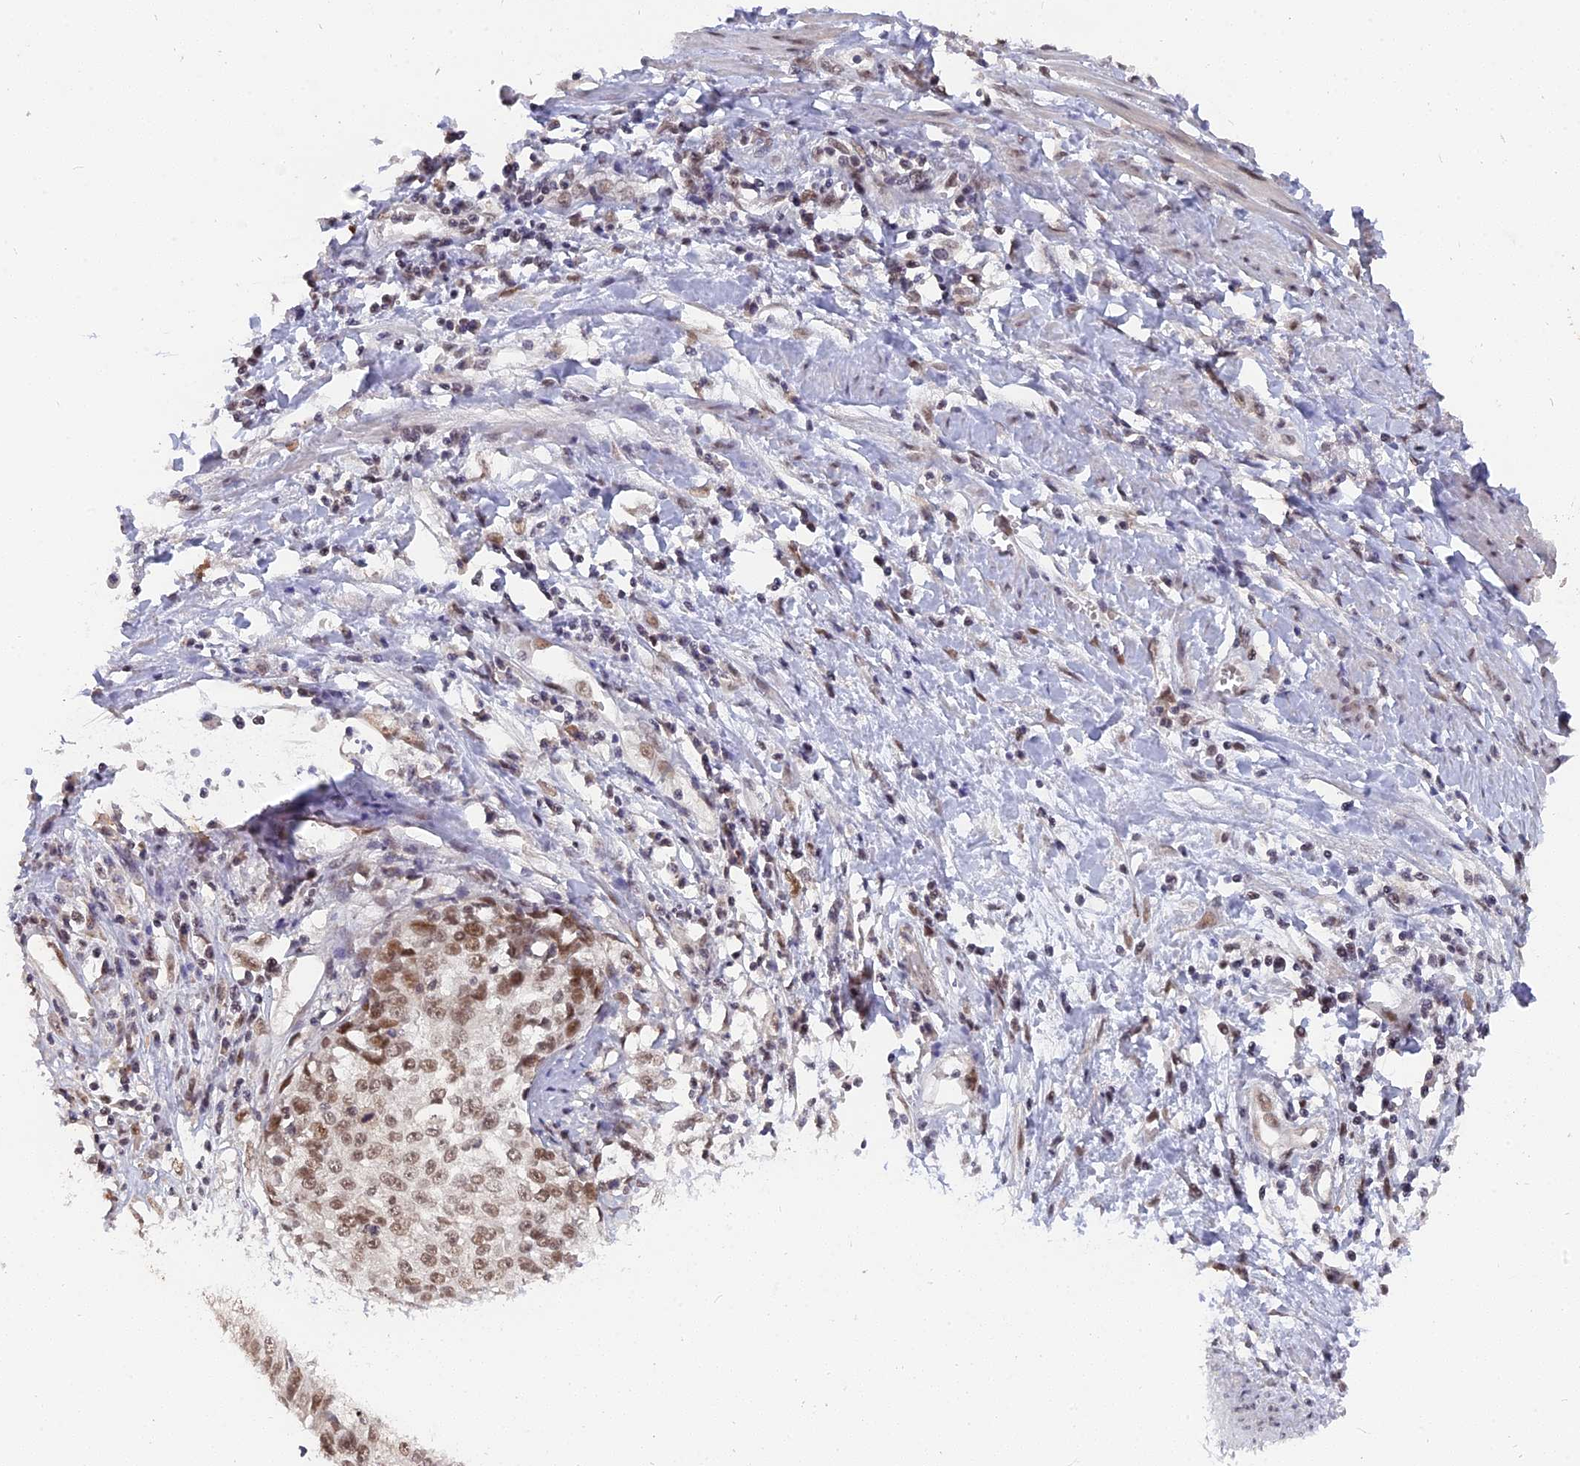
{"staining": {"intensity": "moderate", "quantity": ">75%", "location": "nuclear"}, "tissue": "cervical cancer", "cell_type": "Tumor cells", "image_type": "cancer", "snomed": [{"axis": "morphology", "description": "Squamous cell carcinoma, NOS"}, {"axis": "topography", "description": "Cervix"}], "caption": "A photomicrograph showing moderate nuclear staining in about >75% of tumor cells in squamous cell carcinoma (cervical), as visualized by brown immunohistochemical staining.", "gene": "NR1H3", "patient": {"sex": "female", "age": 57}}